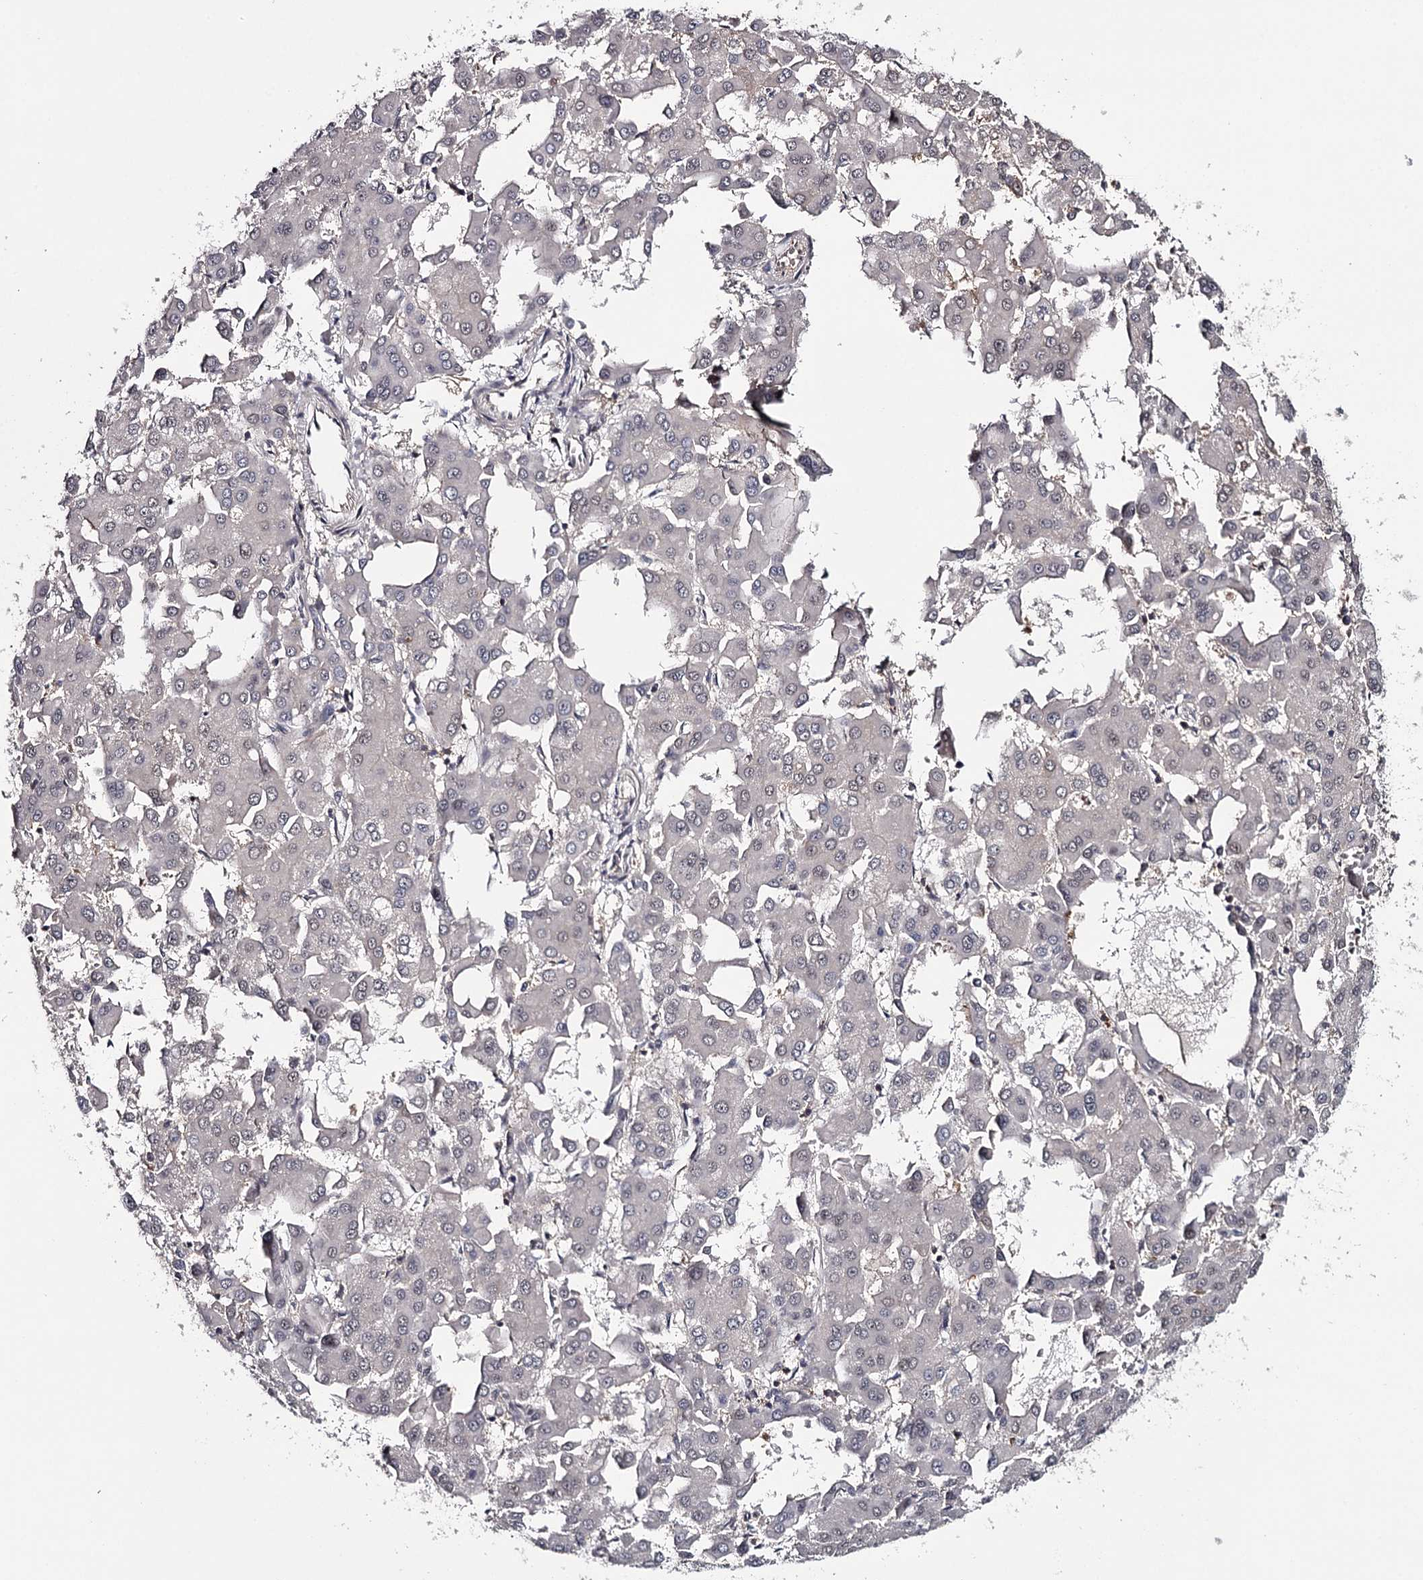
{"staining": {"intensity": "weak", "quantity": "<25%", "location": "nuclear"}, "tissue": "liver cancer", "cell_type": "Tumor cells", "image_type": "cancer", "snomed": [{"axis": "morphology", "description": "Carcinoma, Hepatocellular, NOS"}, {"axis": "topography", "description": "Liver"}], "caption": "The micrograph exhibits no staining of tumor cells in hepatocellular carcinoma (liver).", "gene": "GTSF1", "patient": {"sex": "male", "age": 47}}